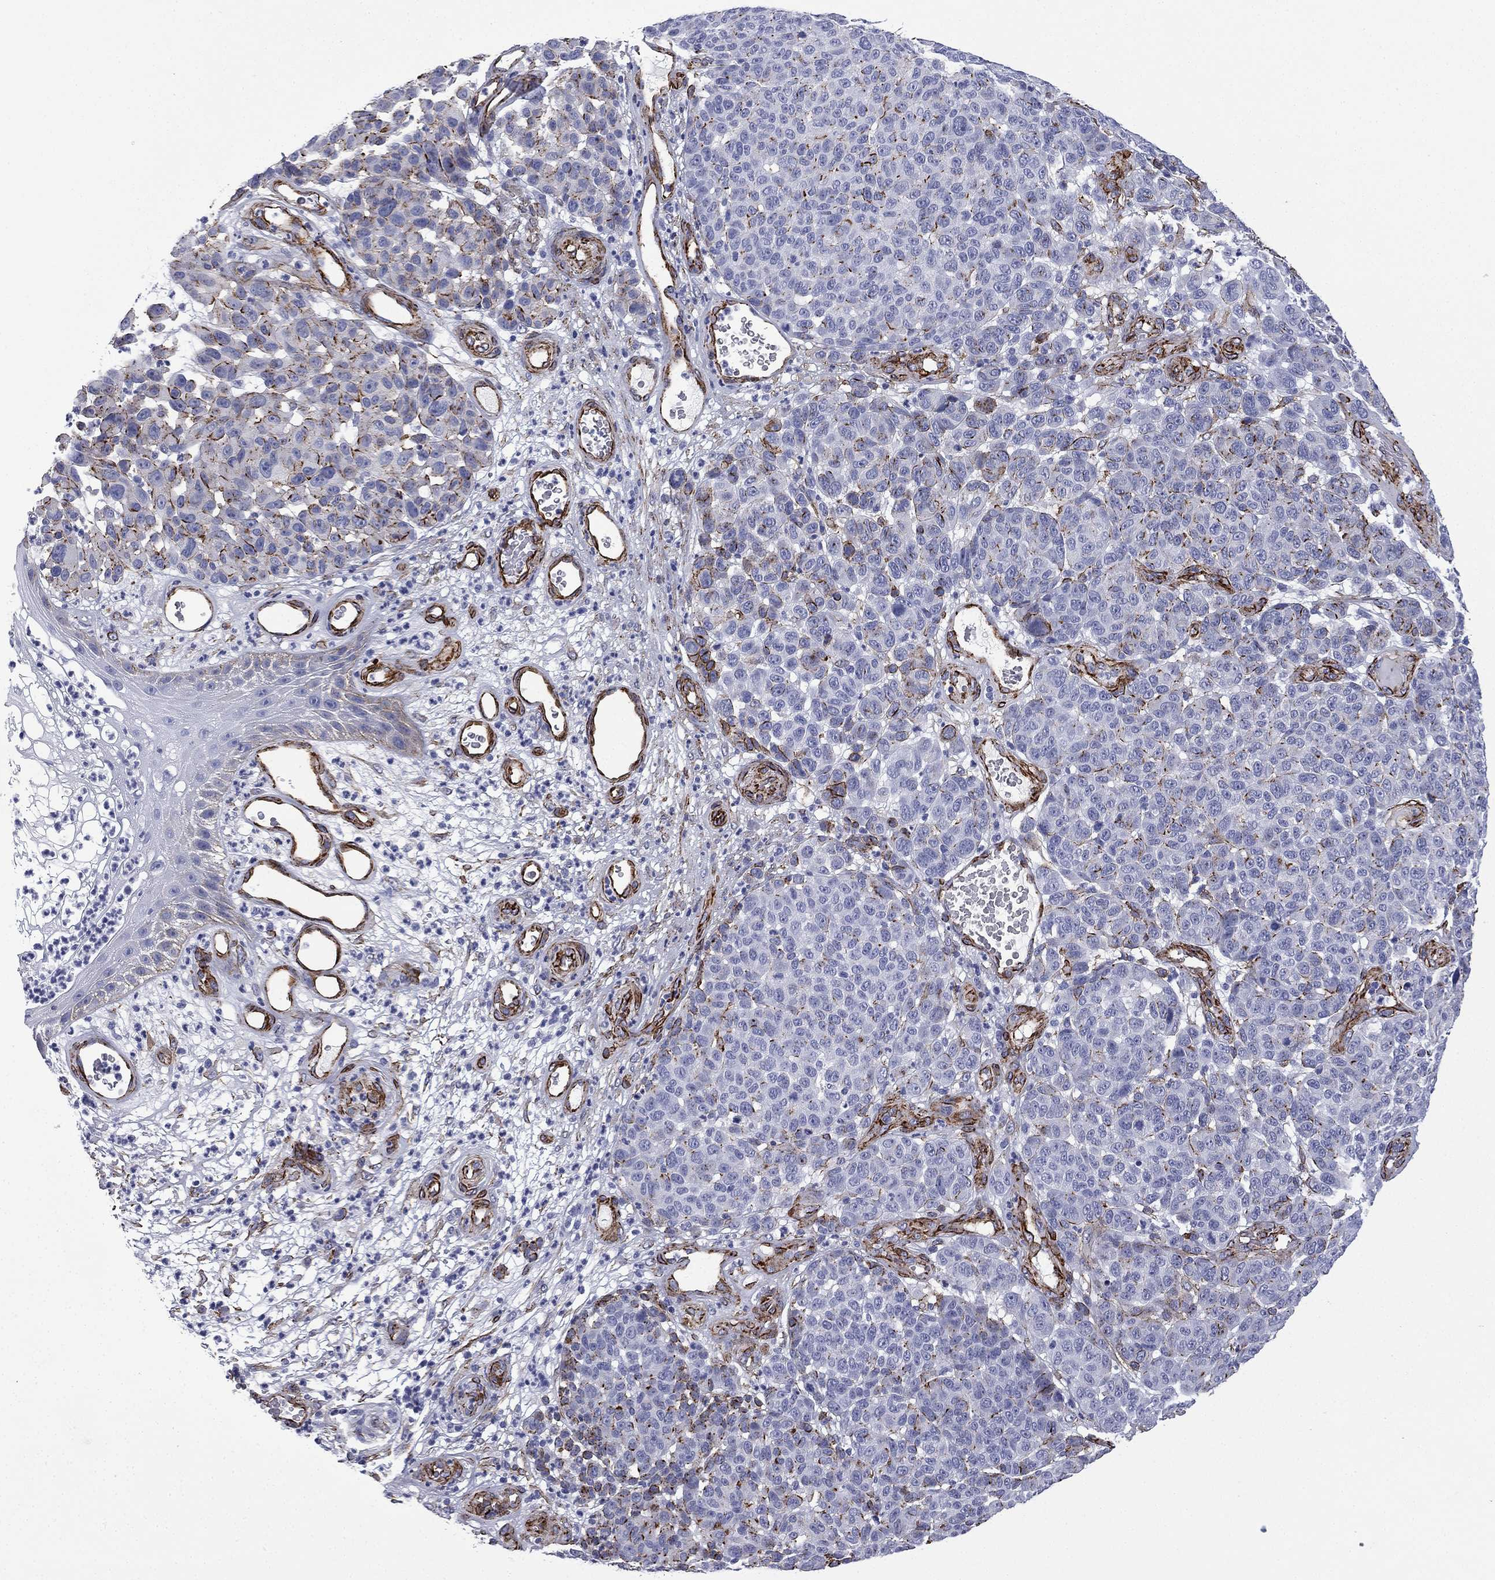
{"staining": {"intensity": "strong", "quantity": "25%-75%", "location": "cytoplasmic/membranous"}, "tissue": "melanoma", "cell_type": "Tumor cells", "image_type": "cancer", "snomed": [{"axis": "morphology", "description": "Malignant melanoma, NOS"}, {"axis": "topography", "description": "Skin"}], "caption": "This image displays immunohistochemistry (IHC) staining of malignant melanoma, with high strong cytoplasmic/membranous expression in approximately 25%-75% of tumor cells.", "gene": "CAVIN3", "patient": {"sex": "male", "age": 59}}